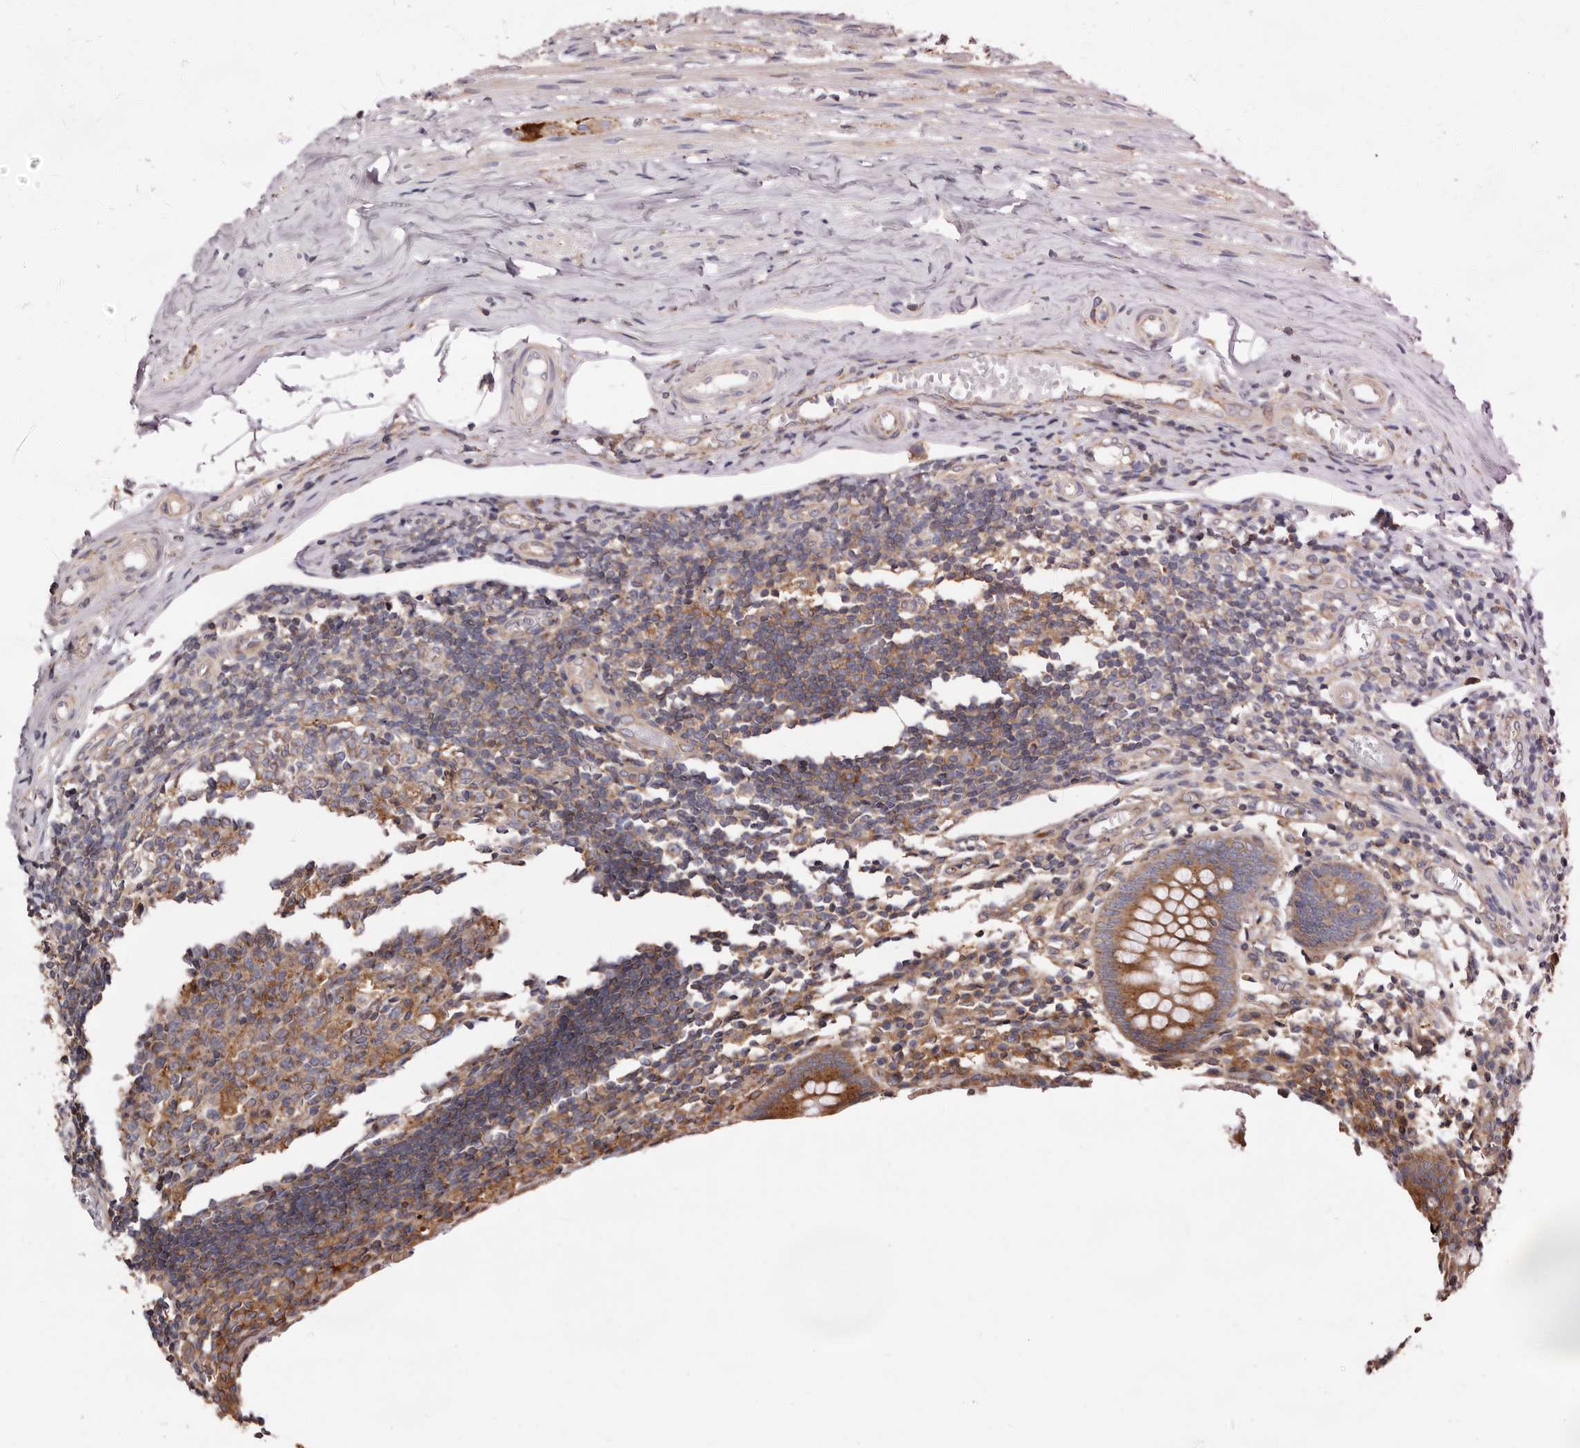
{"staining": {"intensity": "moderate", "quantity": ">75%", "location": "cytoplasmic/membranous"}, "tissue": "appendix", "cell_type": "Glandular cells", "image_type": "normal", "snomed": [{"axis": "morphology", "description": "Normal tissue, NOS"}, {"axis": "topography", "description": "Appendix"}], "caption": "This photomicrograph shows immunohistochemistry staining of unremarkable appendix, with medium moderate cytoplasmic/membranous positivity in about >75% of glandular cells.", "gene": "COQ8B", "patient": {"sex": "female", "age": 17}}